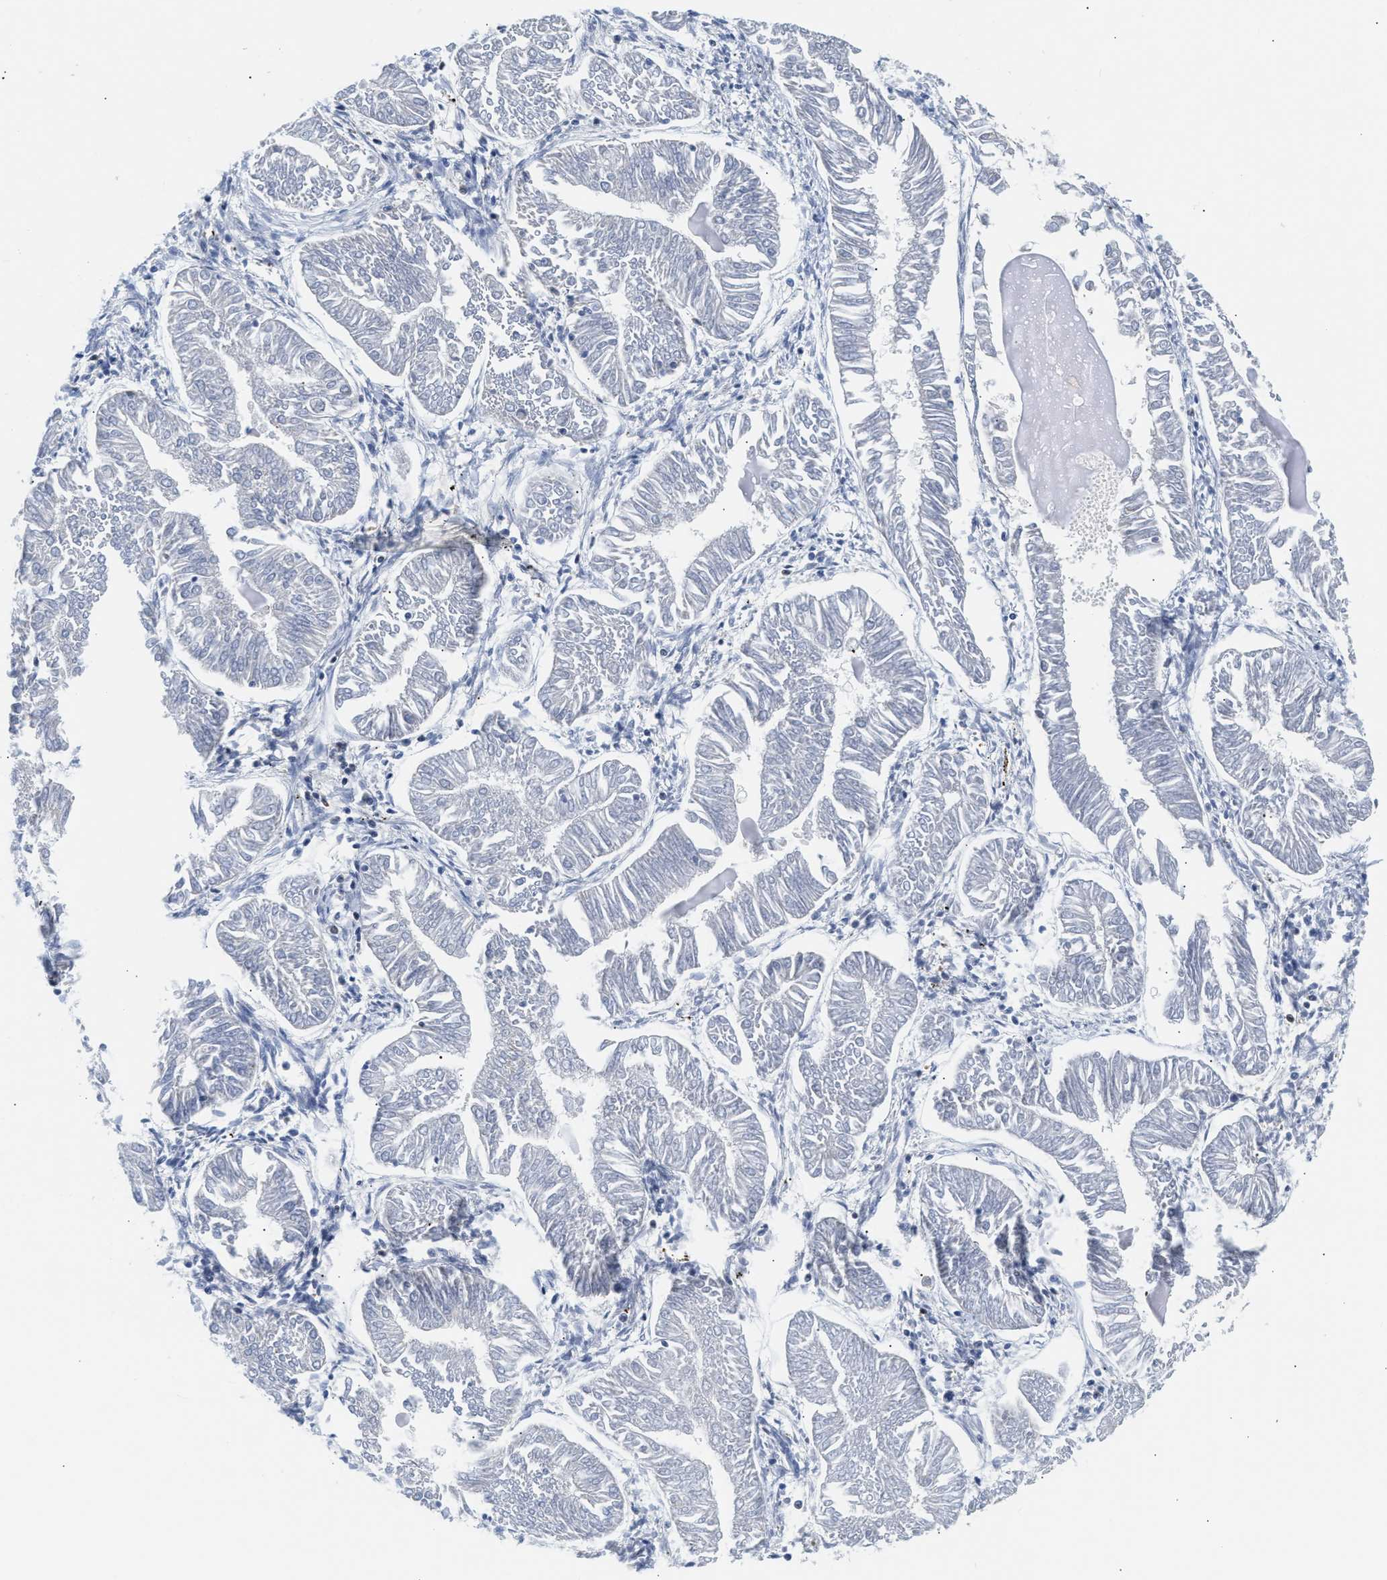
{"staining": {"intensity": "negative", "quantity": "none", "location": "none"}, "tissue": "endometrial cancer", "cell_type": "Tumor cells", "image_type": "cancer", "snomed": [{"axis": "morphology", "description": "Adenocarcinoma, NOS"}, {"axis": "topography", "description": "Endometrium"}], "caption": "Immunohistochemical staining of human endometrial adenocarcinoma displays no significant positivity in tumor cells.", "gene": "SLIT2", "patient": {"sex": "female", "age": 53}}